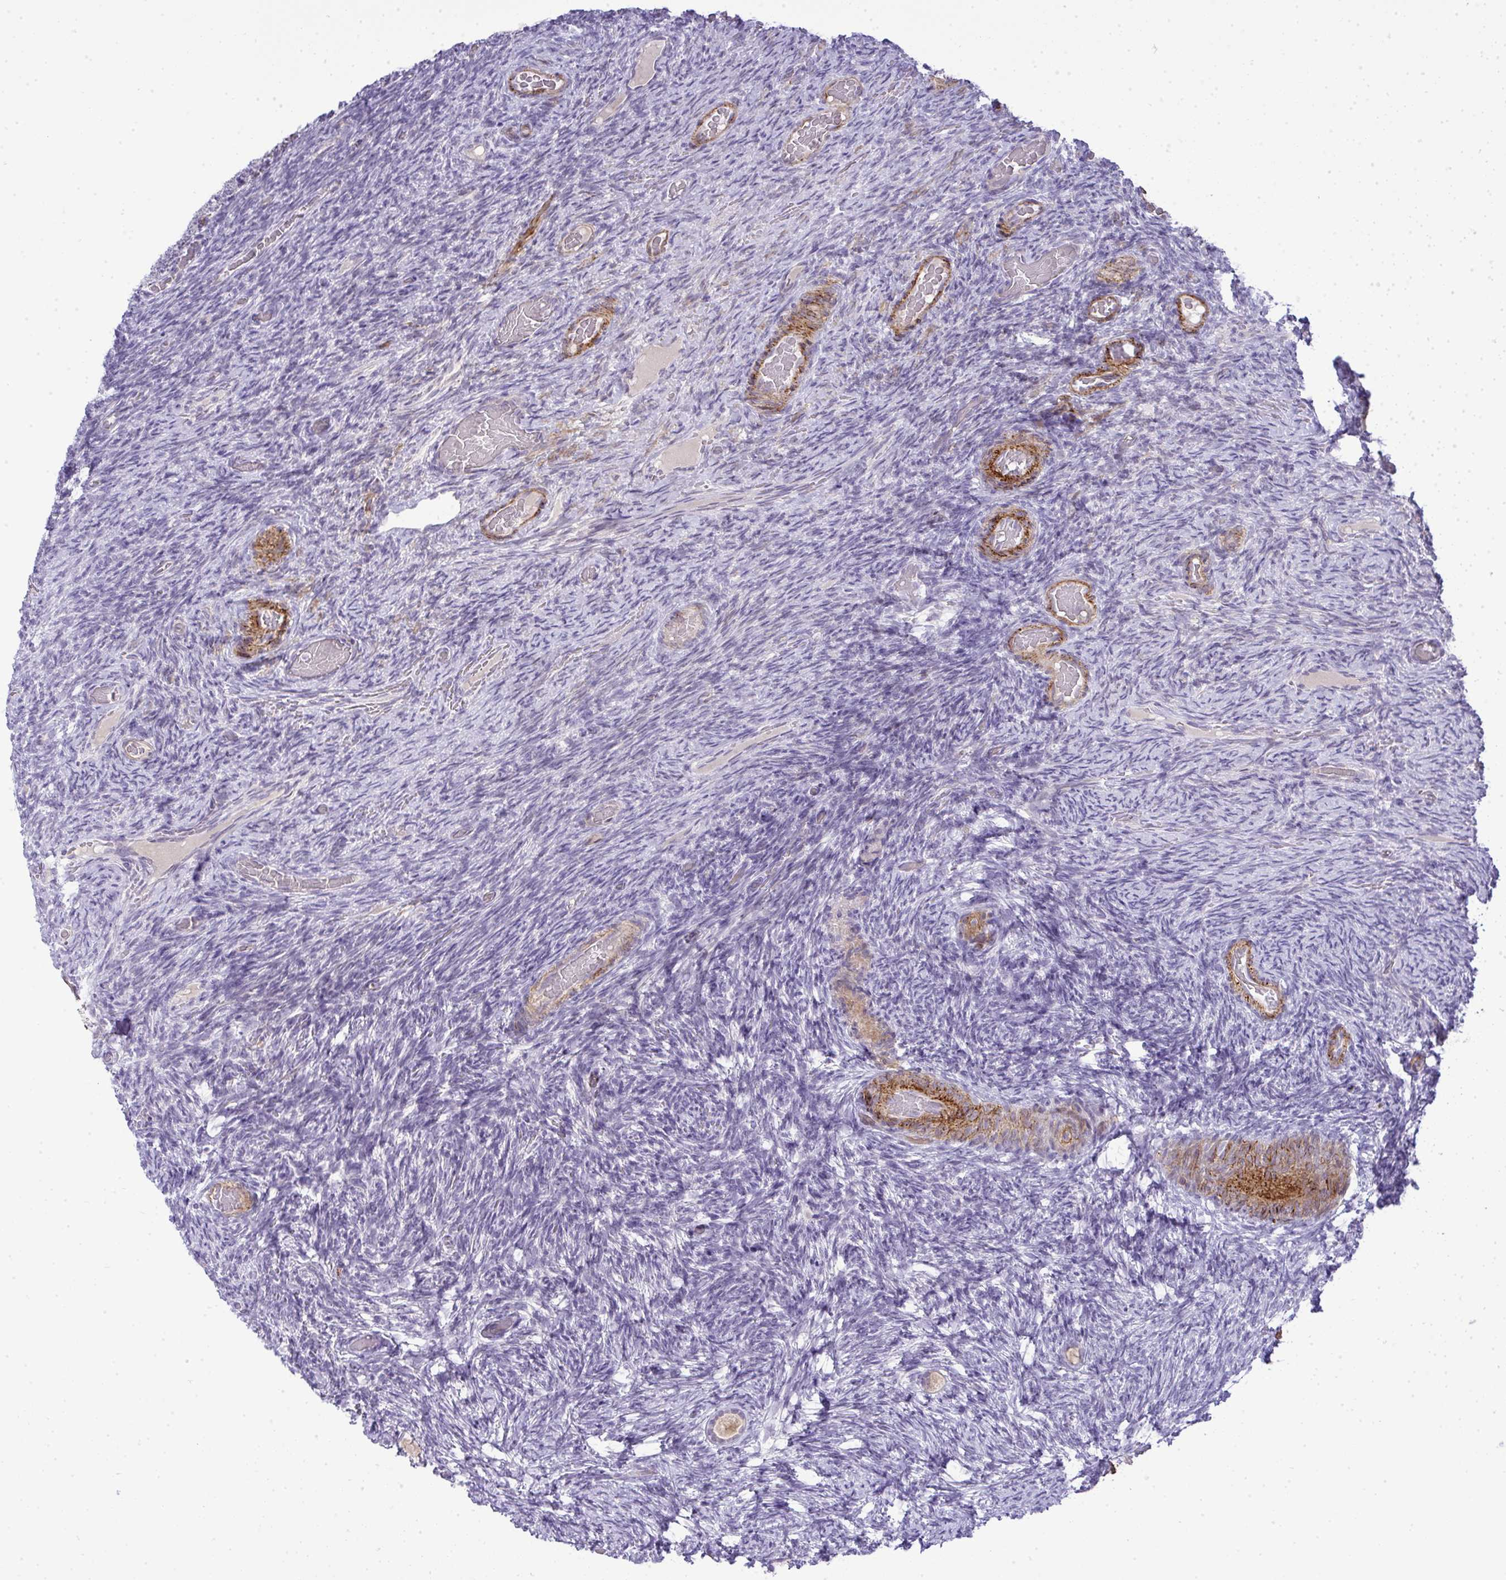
{"staining": {"intensity": "weak", "quantity": "<25%", "location": "cytoplasmic/membranous"}, "tissue": "ovary", "cell_type": "Follicle cells", "image_type": "normal", "snomed": [{"axis": "morphology", "description": "Normal tissue, NOS"}, {"axis": "topography", "description": "Ovary"}], "caption": "Ovary stained for a protein using IHC displays no expression follicle cells.", "gene": "UBE2S", "patient": {"sex": "female", "age": 34}}